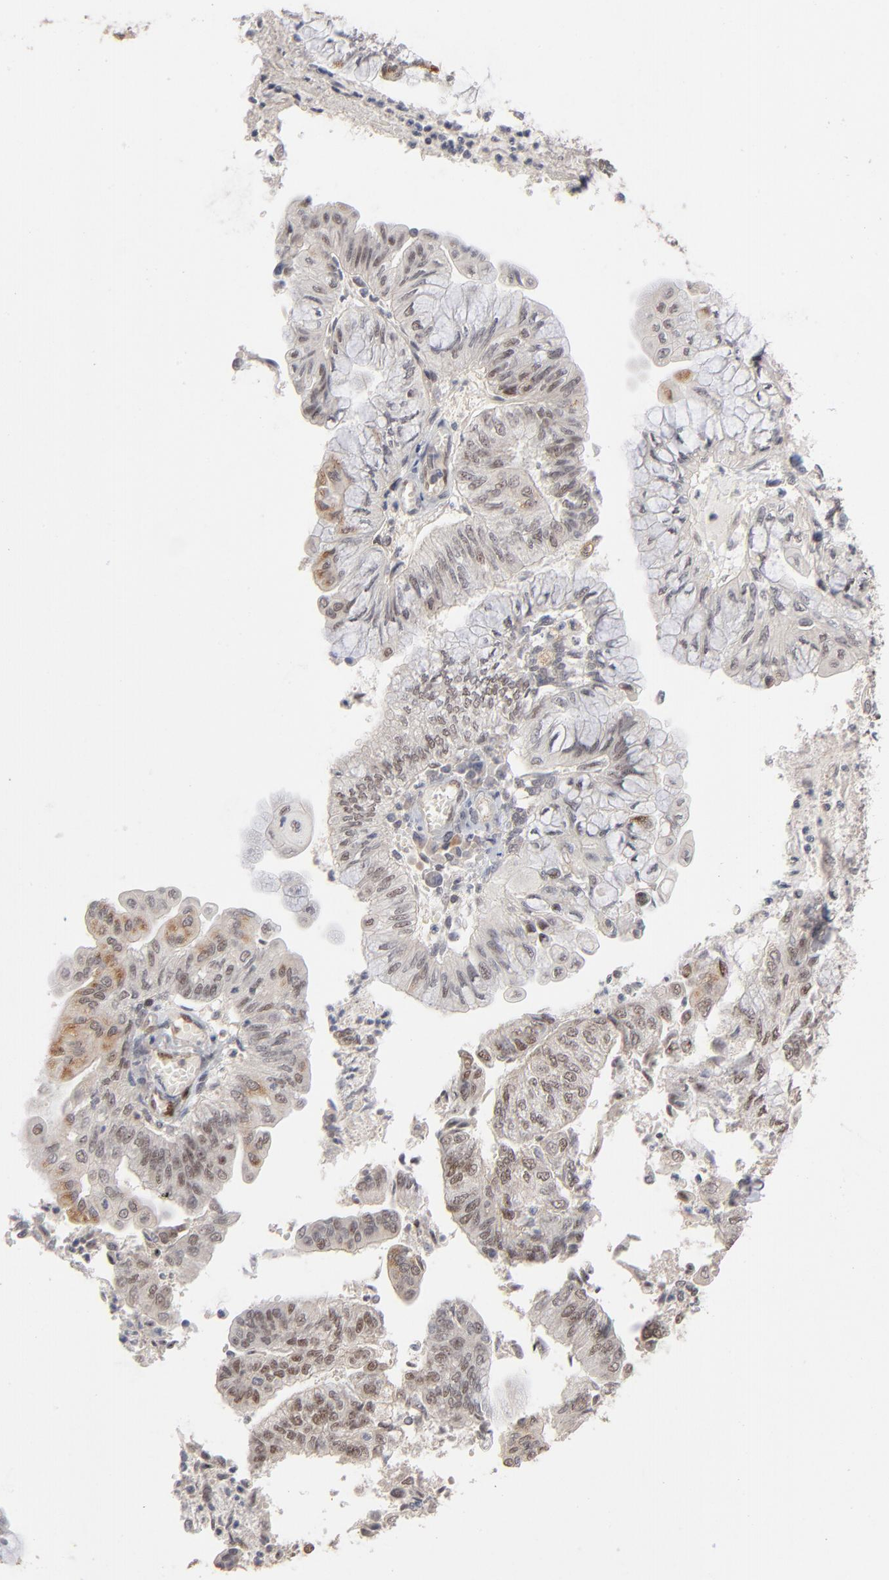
{"staining": {"intensity": "weak", "quantity": "<25%", "location": "nuclear"}, "tissue": "endometrial cancer", "cell_type": "Tumor cells", "image_type": "cancer", "snomed": [{"axis": "morphology", "description": "Adenocarcinoma, NOS"}, {"axis": "topography", "description": "Endometrium"}], "caption": "Endometrial cancer was stained to show a protein in brown. There is no significant expression in tumor cells. Nuclei are stained in blue.", "gene": "NFIB", "patient": {"sex": "female", "age": 59}}